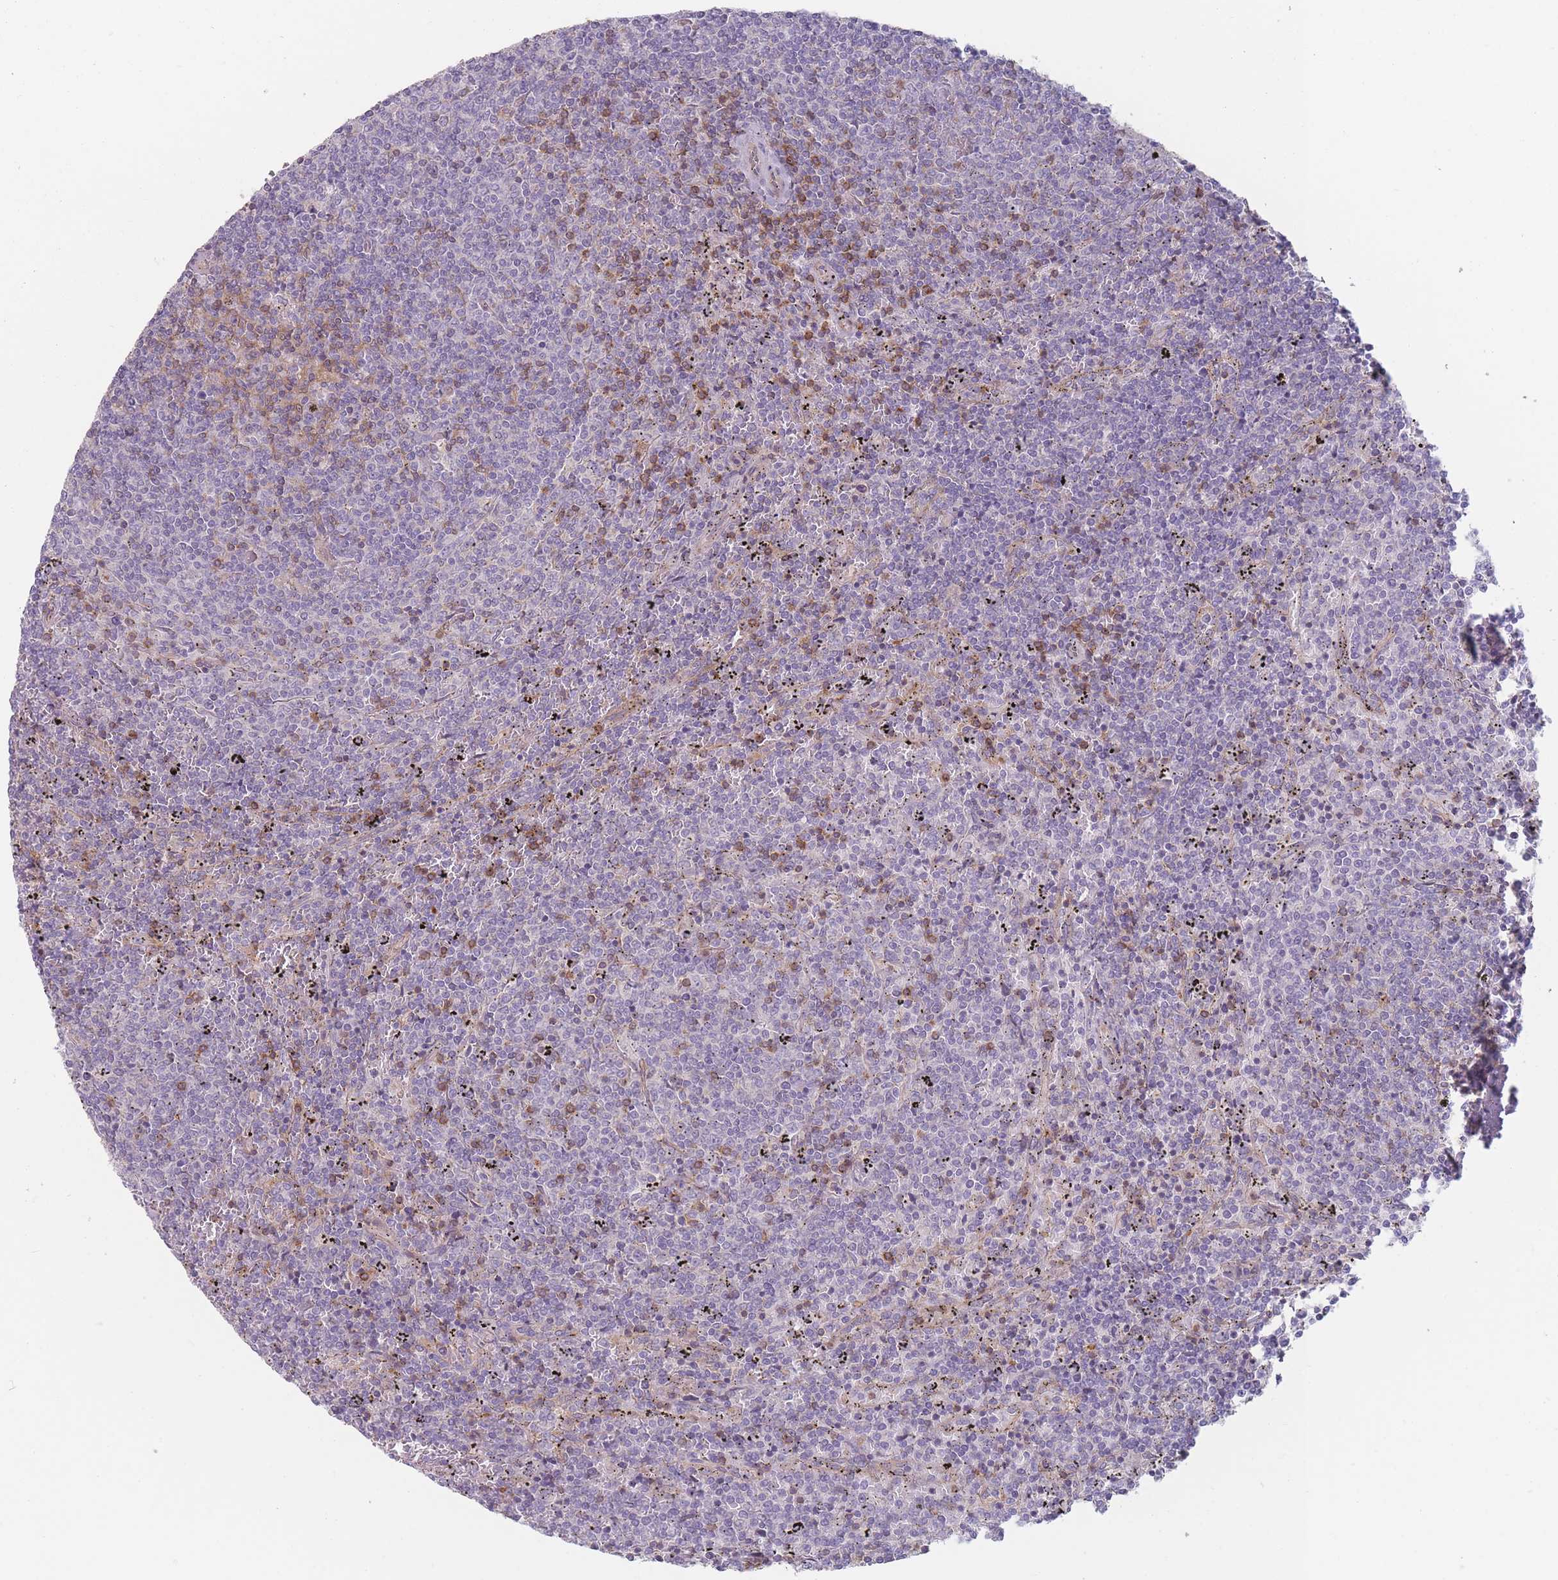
{"staining": {"intensity": "negative", "quantity": "none", "location": "none"}, "tissue": "lymphoma", "cell_type": "Tumor cells", "image_type": "cancer", "snomed": [{"axis": "morphology", "description": "Malignant lymphoma, non-Hodgkin's type, Low grade"}, {"axis": "topography", "description": "Spleen"}], "caption": "Micrograph shows no significant protein positivity in tumor cells of low-grade malignant lymphoma, non-Hodgkin's type.", "gene": "HSBP1L1", "patient": {"sex": "female", "age": 50}}